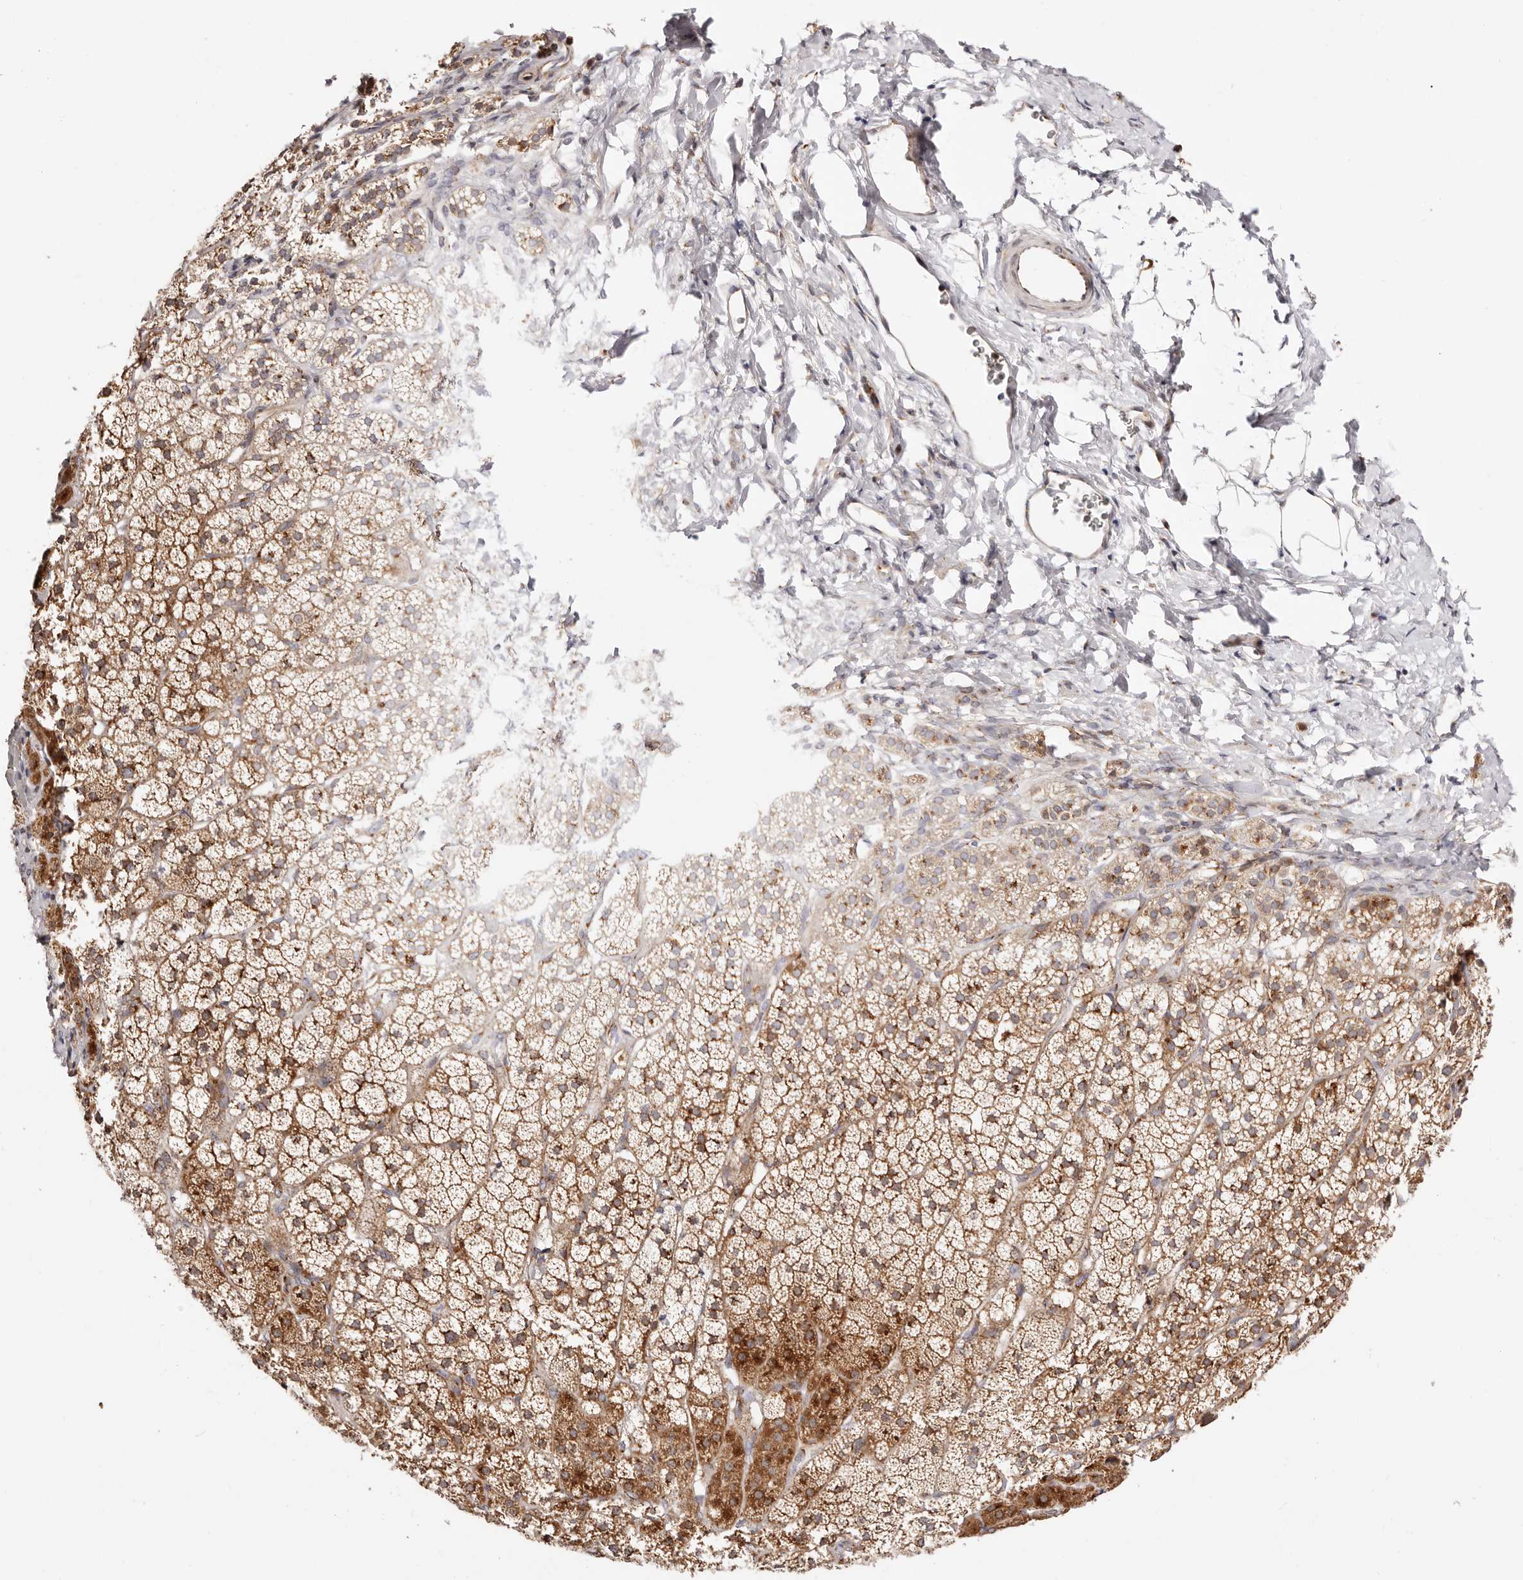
{"staining": {"intensity": "moderate", "quantity": ">75%", "location": "cytoplasmic/membranous"}, "tissue": "adrenal gland", "cell_type": "Glandular cells", "image_type": "normal", "snomed": [{"axis": "morphology", "description": "Normal tissue, NOS"}, {"axis": "topography", "description": "Adrenal gland"}], "caption": "Adrenal gland stained with a brown dye reveals moderate cytoplasmic/membranous positive staining in about >75% of glandular cells.", "gene": "MAPK6", "patient": {"sex": "female", "age": 44}}